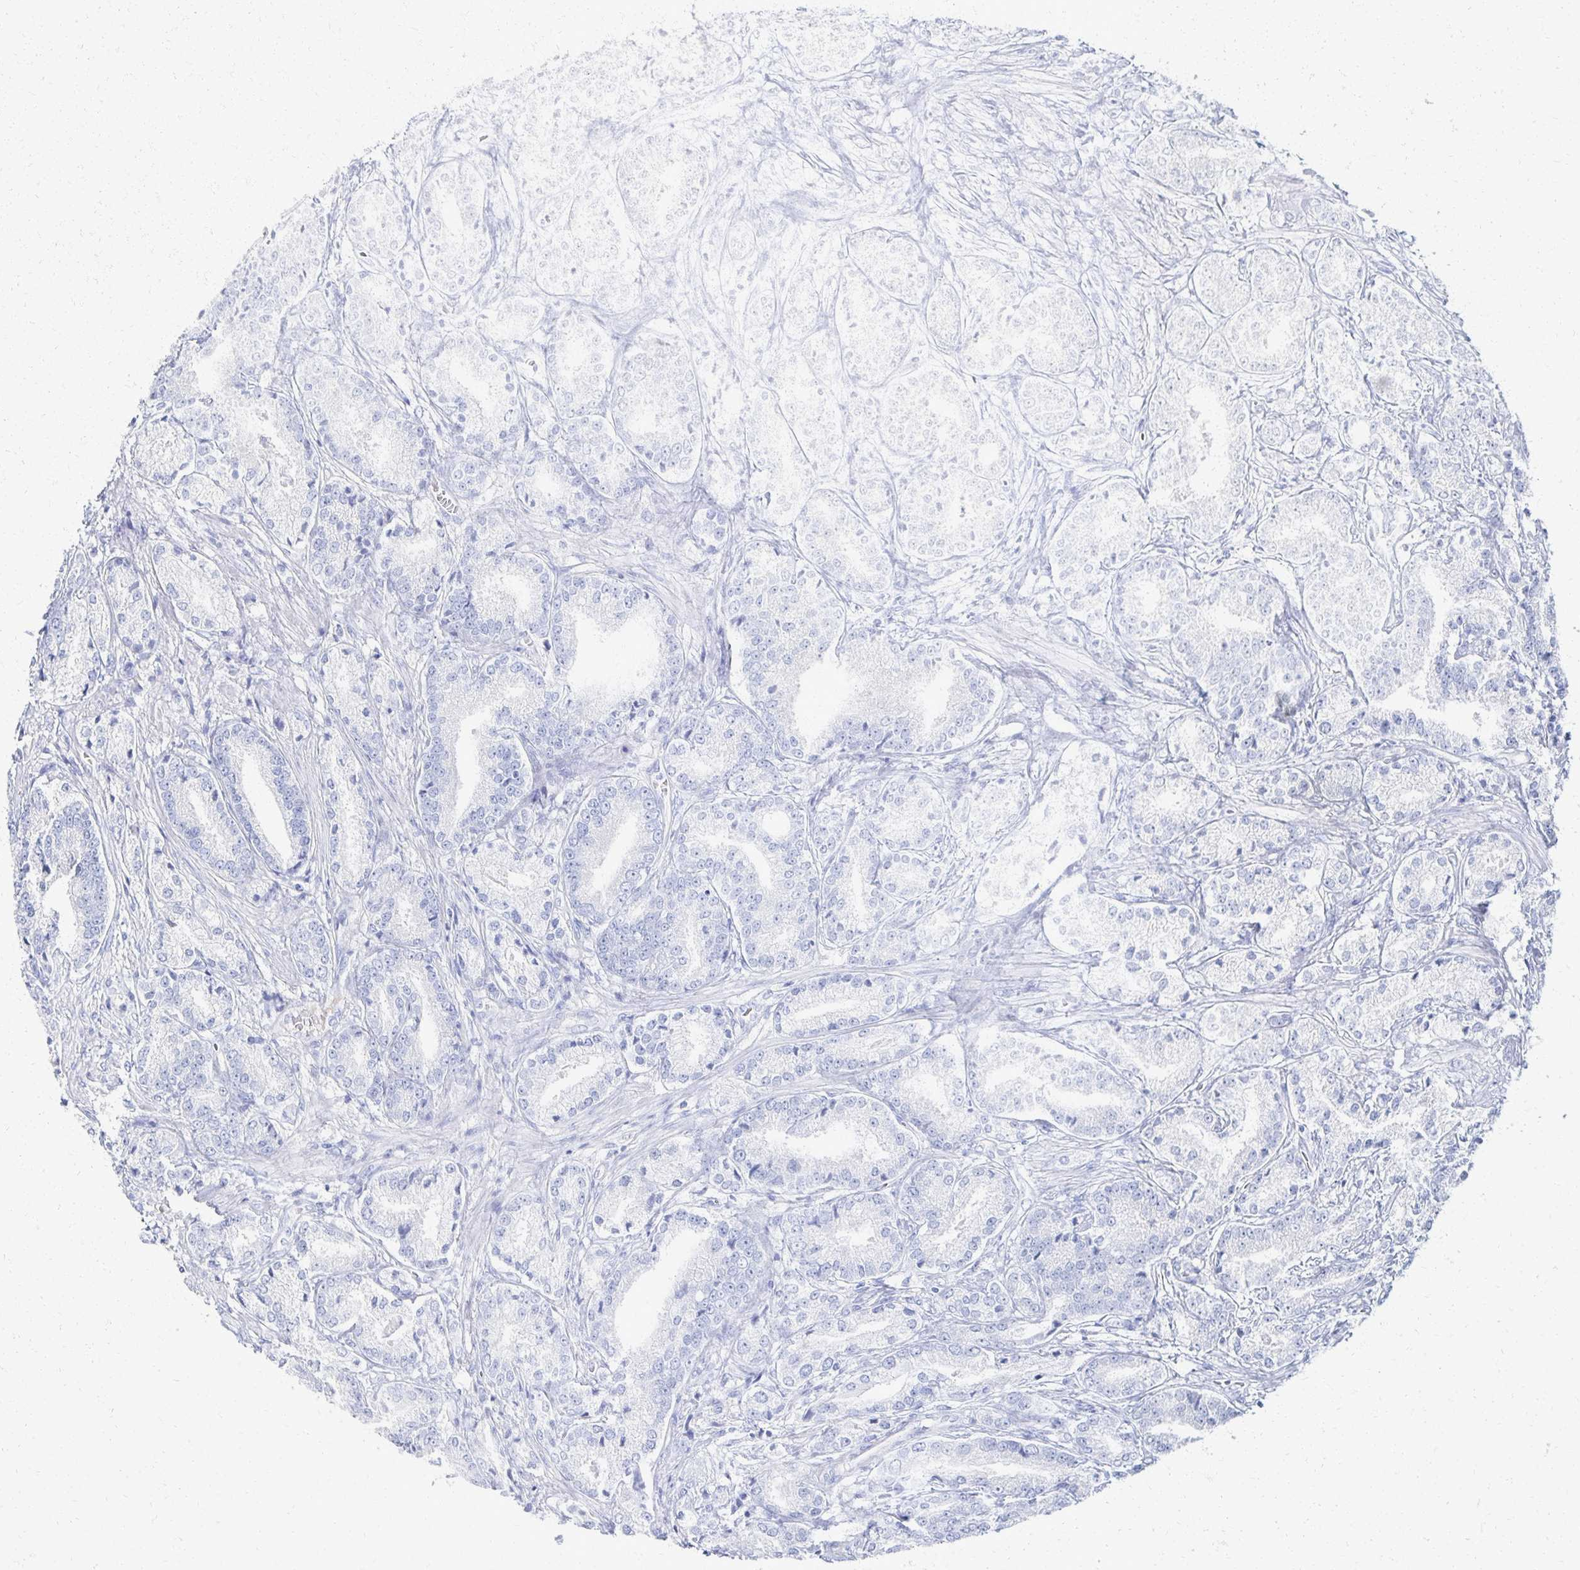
{"staining": {"intensity": "negative", "quantity": "none", "location": "none"}, "tissue": "prostate cancer", "cell_type": "Tumor cells", "image_type": "cancer", "snomed": [{"axis": "morphology", "description": "Adenocarcinoma, High grade"}, {"axis": "topography", "description": "Prostate and seminal vesicle, NOS"}], "caption": "This histopathology image is of prostate cancer (high-grade adenocarcinoma) stained with IHC to label a protein in brown with the nuclei are counter-stained blue. There is no expression in tumor cells.", "gene": "PRR20A", "patient": {"sex": "male", "age": 61}}